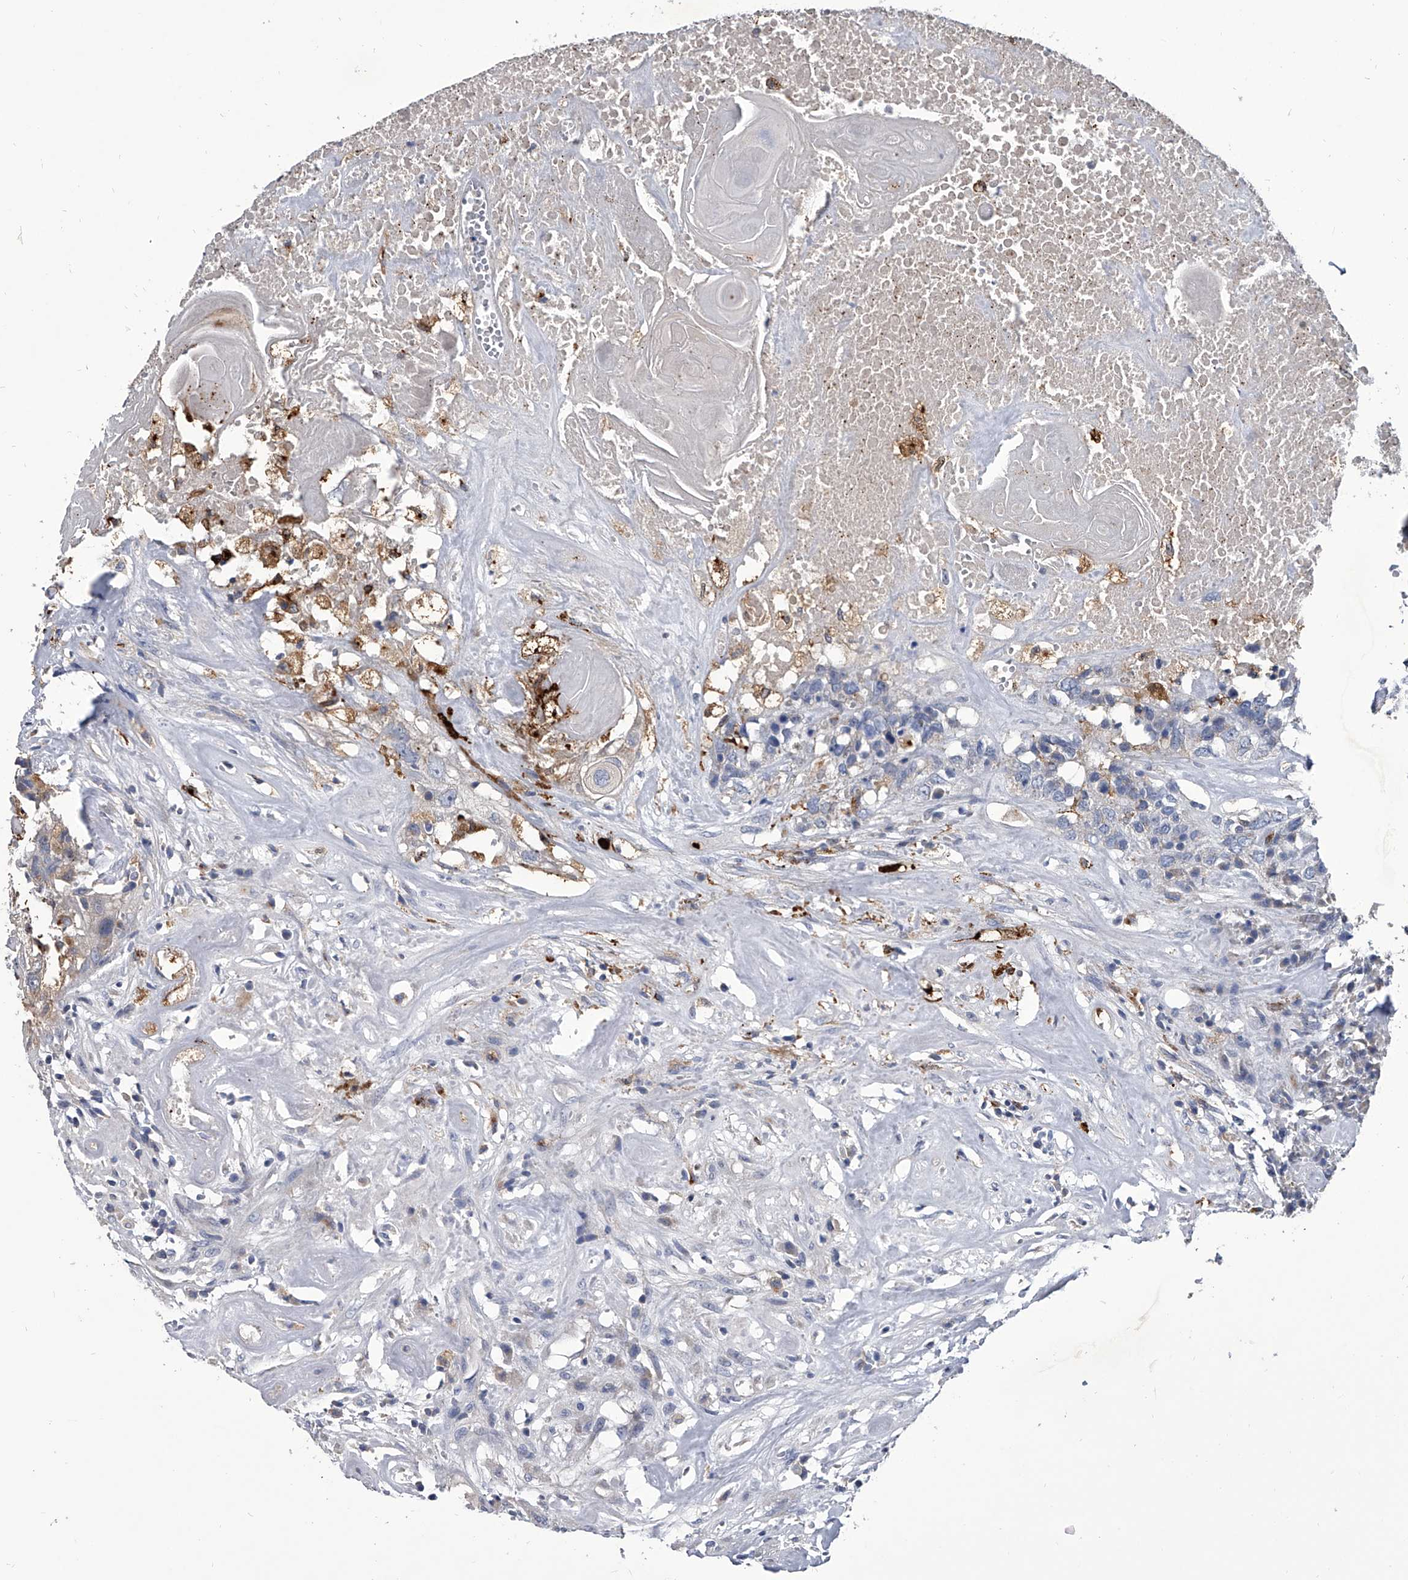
{"staining": {"intensity": "negative", "quantity": "none", "location": "none"}, "tissue": "head and neck cancer", "cell_type": "Tumor cells", "image_type": "cancer", "snomed": [{"axis": "morphology", "description": "Squamous cell carcinoma, NOS"}, {"axis": "topography", "description": "Head-Neck"}], "caption": "Squamous cell carcinoma (head and neck) stained for a protein using immunohistochemistry displays no positivity tumor cells.", "gene": "SPP1", "patient": {"sex": "male", "age": 66}}